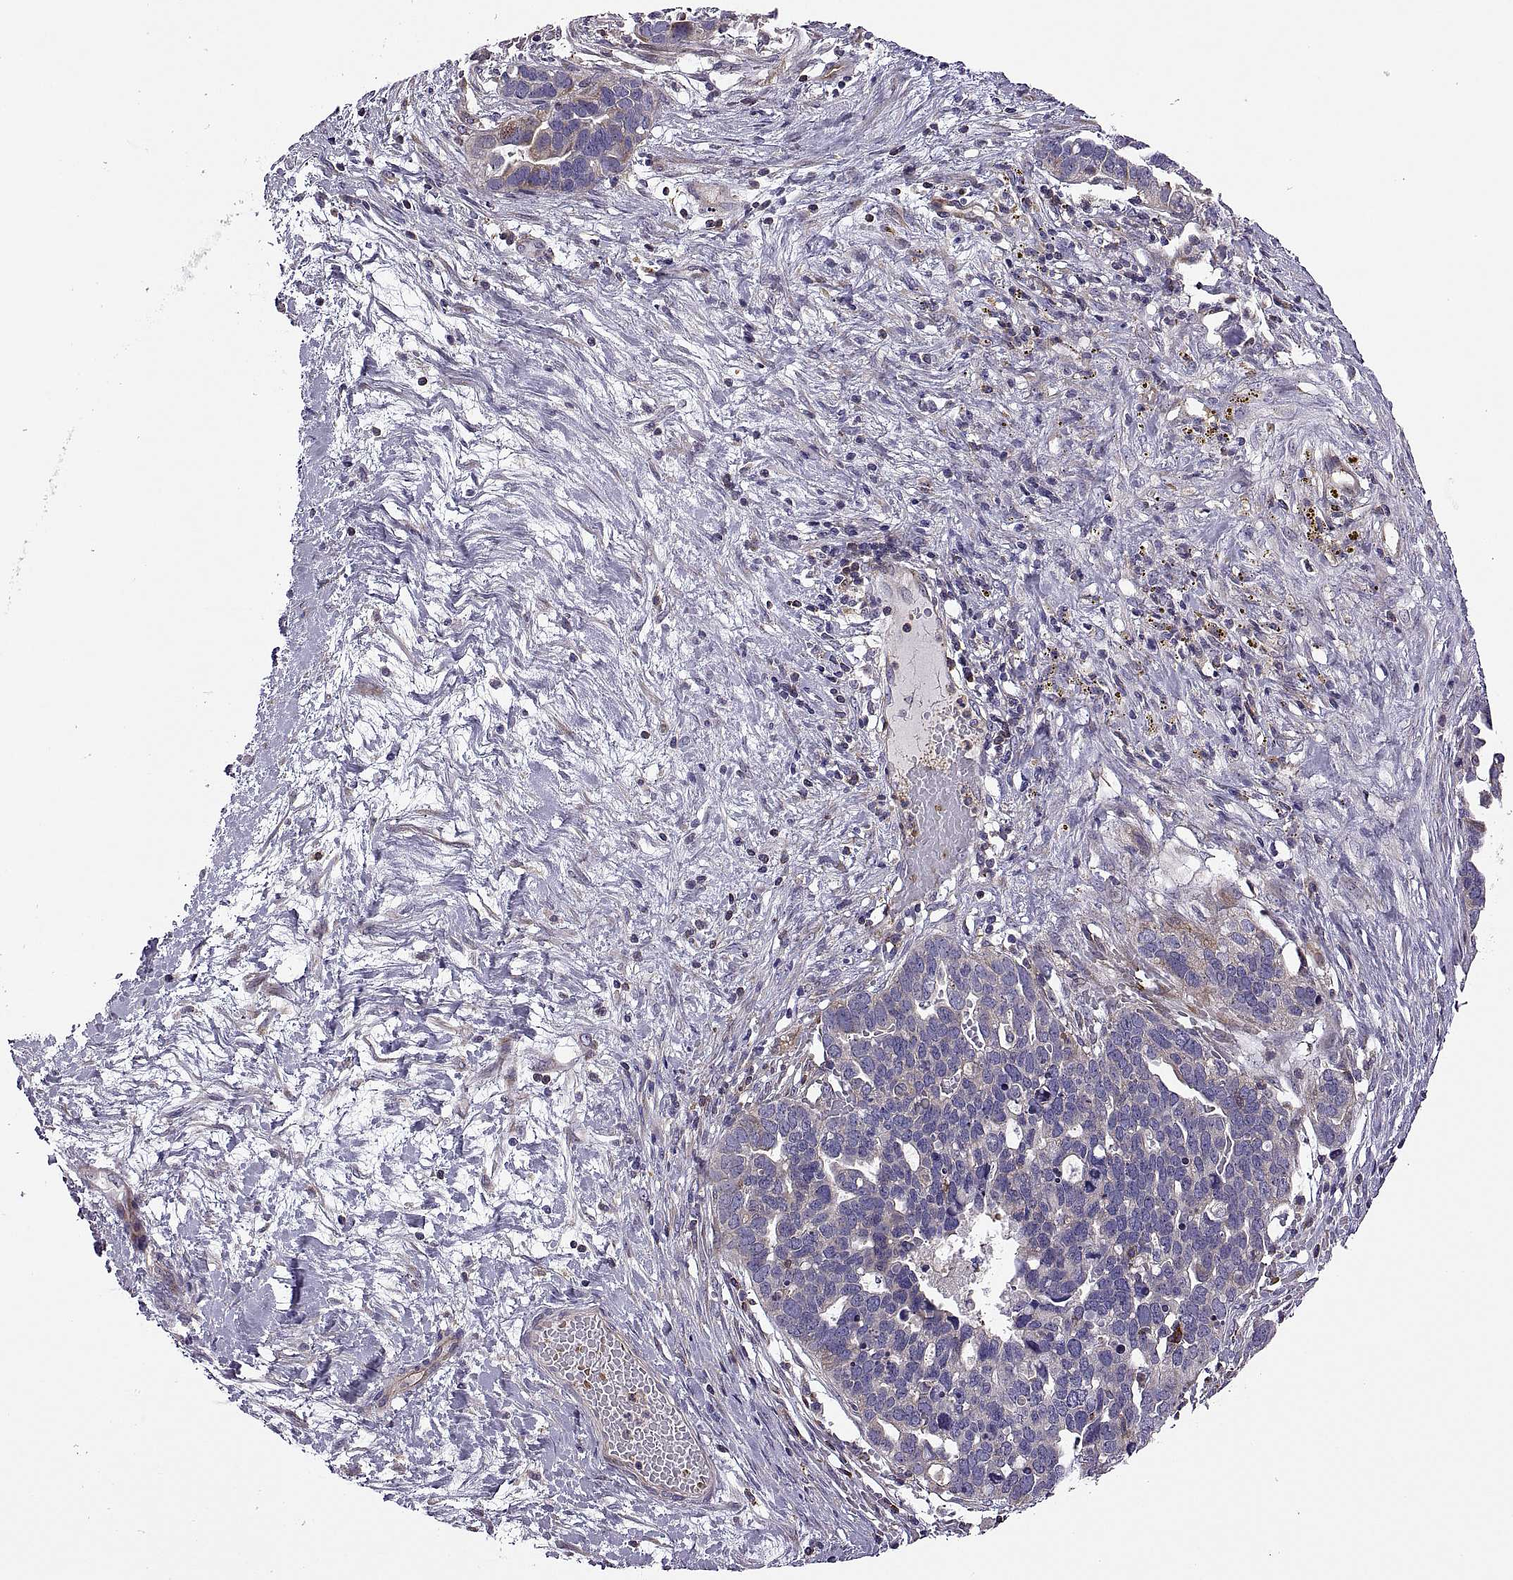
{"staining": {"intensity": "weak", "quantity": "25%-75%", "location": "cytoplasmic/membranous"}, "tissue": "ovarian cancer", "cell_type": "Tumor cells", "image_type": "cancer", "snomed": [{"axis": "morphology", "description": "Cystadenocarcinoma, serous, NOS"}, {"axis": "topography", "description": "Ovary"}], "caption": "Protein expression analysis of ovarian cancer shows weak cytoplasmic/membranous staining in about 25%-75% of tumor cells. (DAB IHC with brightfield microscopy, high magnification).", "gene": "SPATA32", "patient": {"sex": "female", "age": 54}}